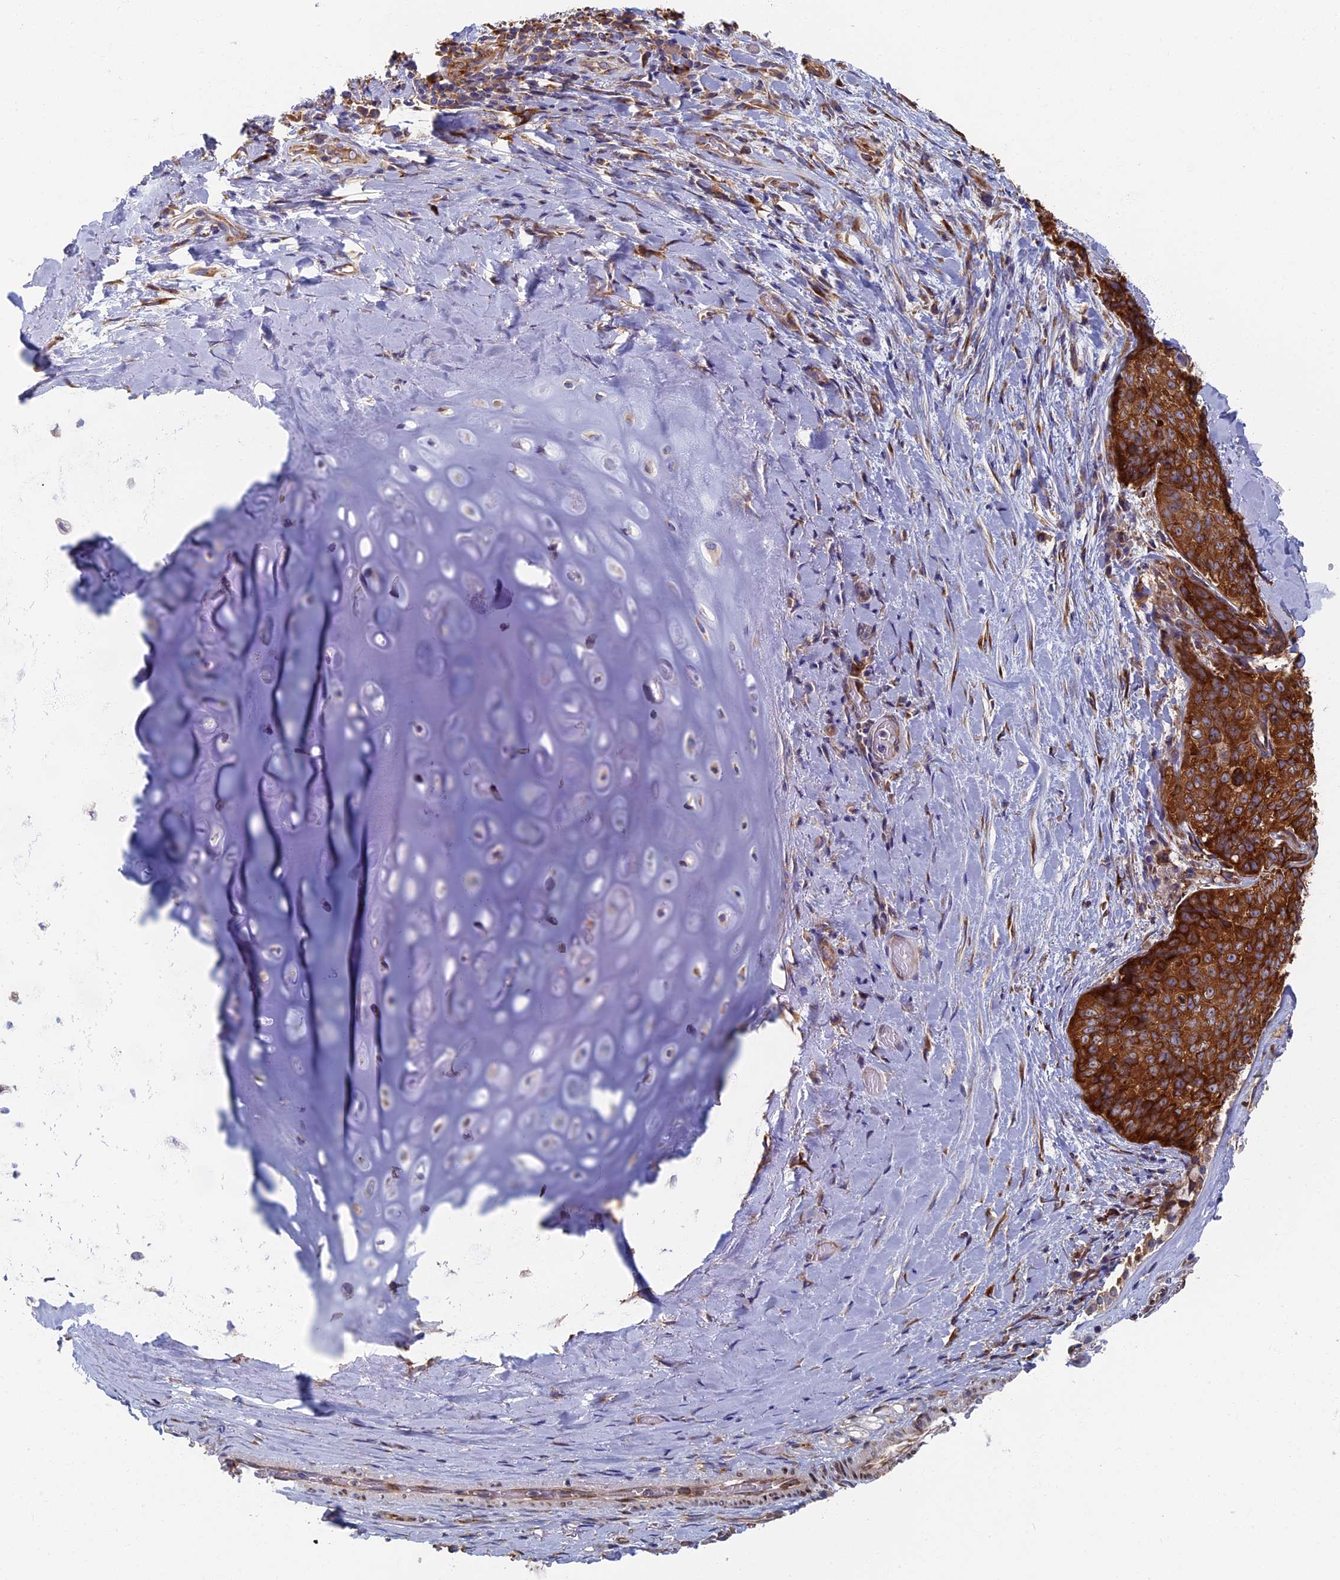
{"staining": {"intensity": "moderate", "quantity": "<25%", "location": "cytoplasmic/membranous"}, "tissue": "adipose tissue", "cell_type": "Adipocytes", "image_type": "normal", "snomed": [{"axis": "morphology", "description": "Normal tissue, NOS"}, {"axis": "morphology", "description": "Squamous cell carcinoma, NOS"}, {"axis": "topography", "description": "Bronchus"}, {"axis": "topography", "description": "Lung"}], "caption": "Moderate cytoplasmic/membranous expression is identified in approximately <25% of adipocytes in unremarkable adipose tissue.", "gene": "YBX1", "patient": {"sex": "male", "age": 64}}